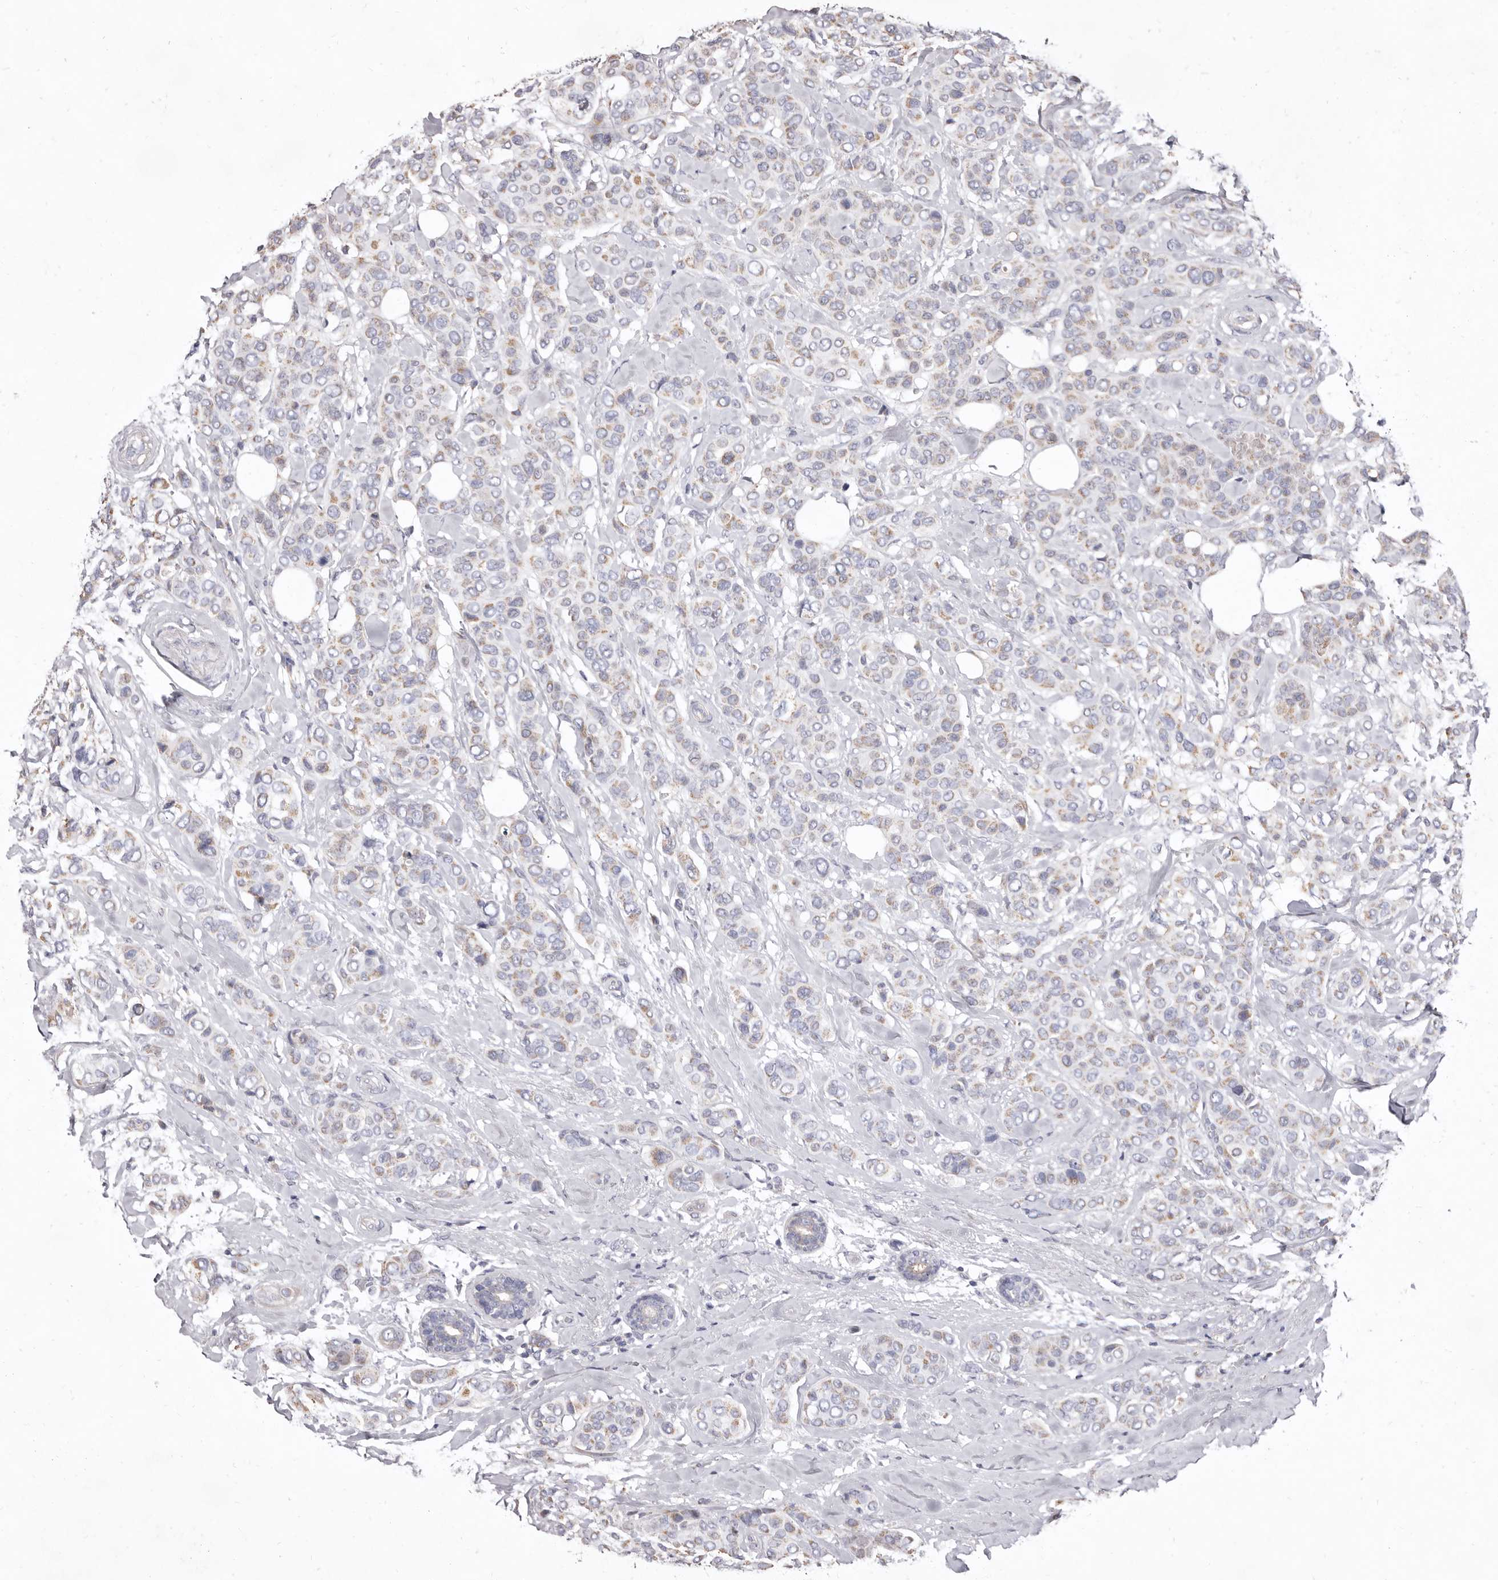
{"staining": {"intensity": "weak", "quantity": "25%-75%", "location": "cytoplasmic/membranous"}, "tissue": "breast cancer", "cell_type": "Tumor cells", "image_type": "cancer", "snomed": [{"axis": "morphology", "description": "Lobular carcinoma"}, {"axis": "topography", "description": "Breast"}], "caption": "Human breast lobular carcinoma stained with a protein marker reveals weak staining in tumor cells.", "gene": "CYP2E1", "patient": {"sex": "female", "age": 51}}